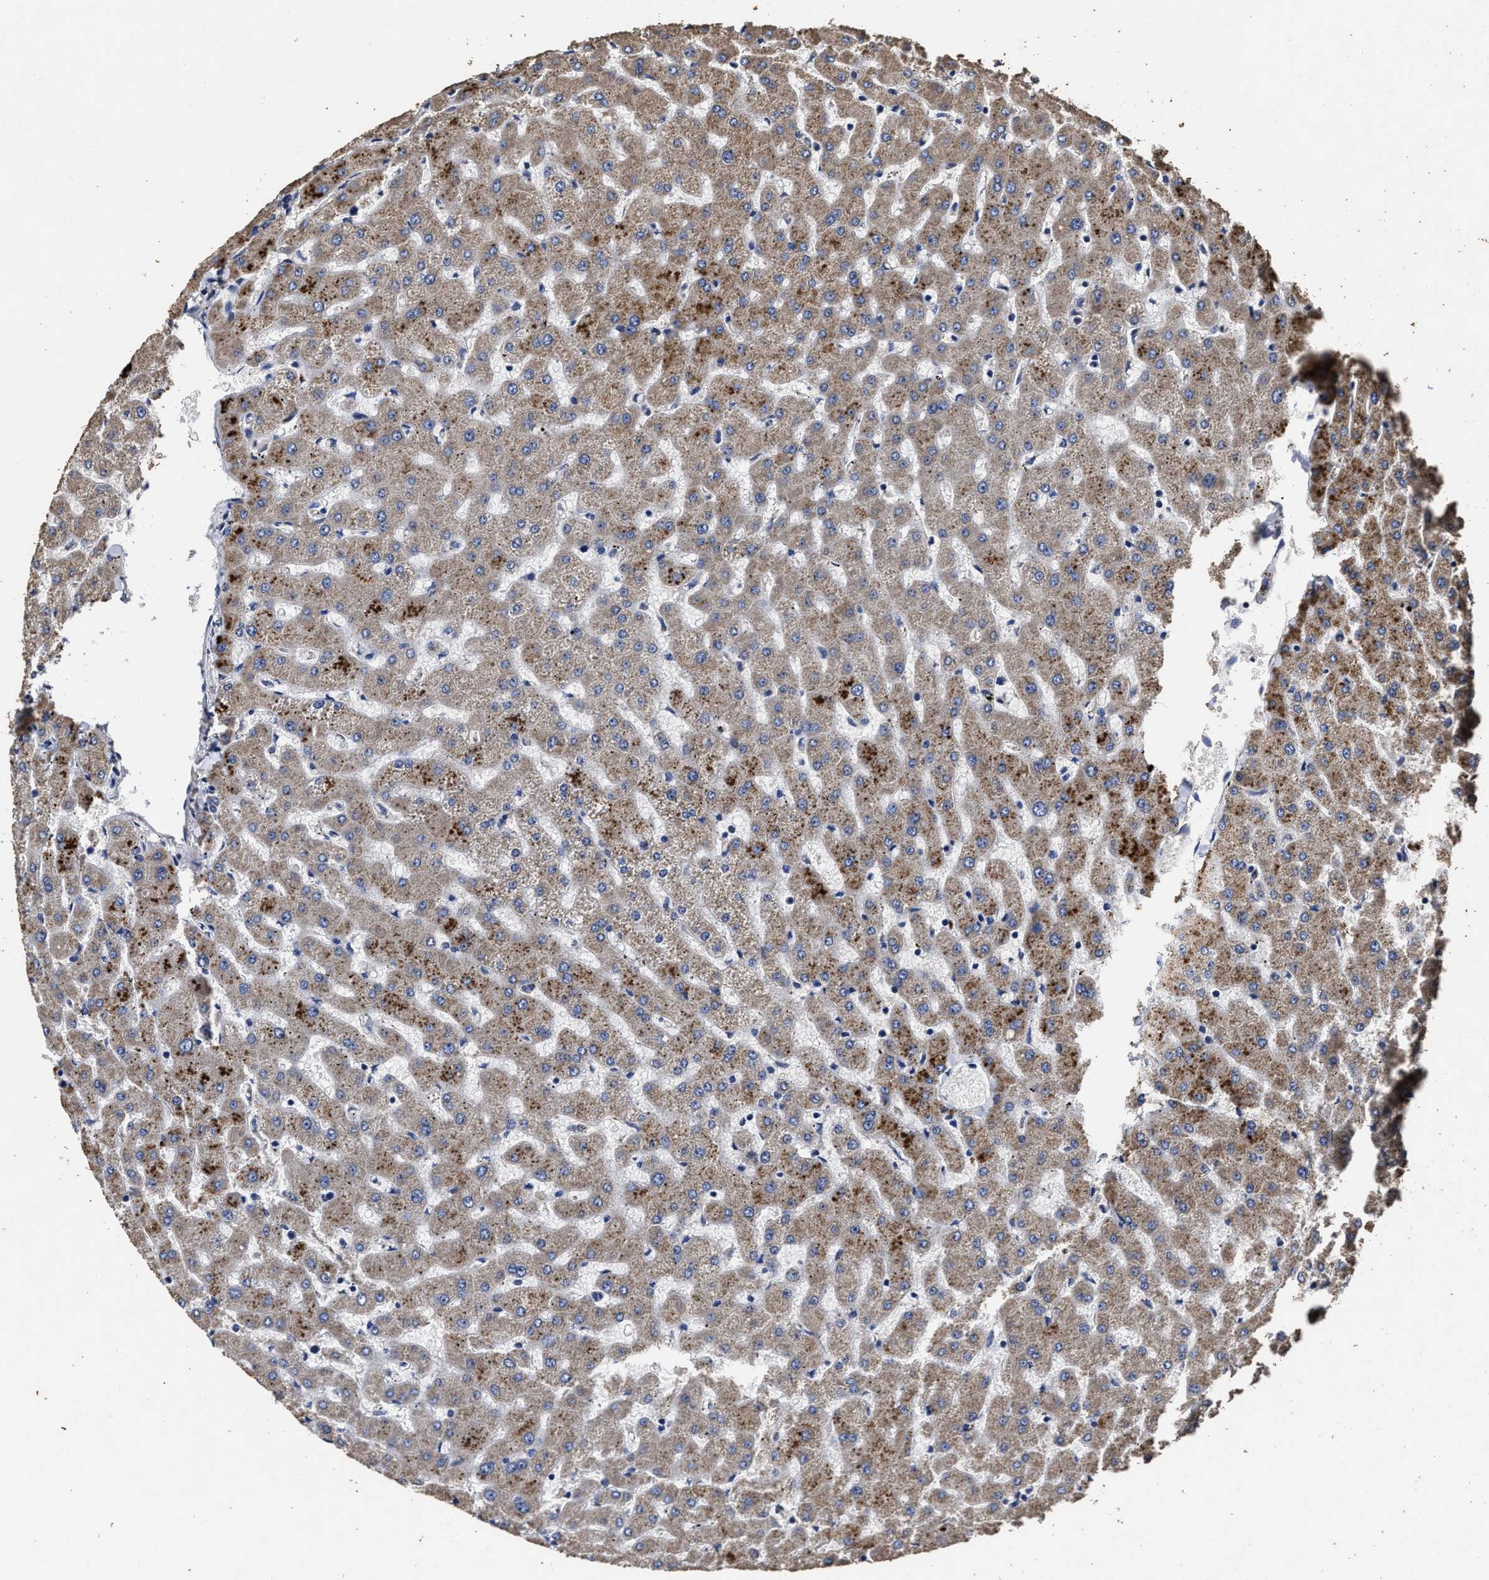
{"staining": {"intensity": "weak", "quantity": ">75%", "location": "cytoplasmic/membranous"}, "tissue": "liver", "cell_type": "Cholangiocytes", "image_type": "normal", "snomed": [{"axis": "morphology", "description": "Normal tissue, NOS"}, {"axis": "topography", "description": "Liver"}], "caption": "Protein staining by IHC reveals weak cytoplasmic/membranous positivity in about >75% of cholangiocytes in benign liver.", "gene": "PPM1K", "patient": {"sex": "female", "age": 63}}